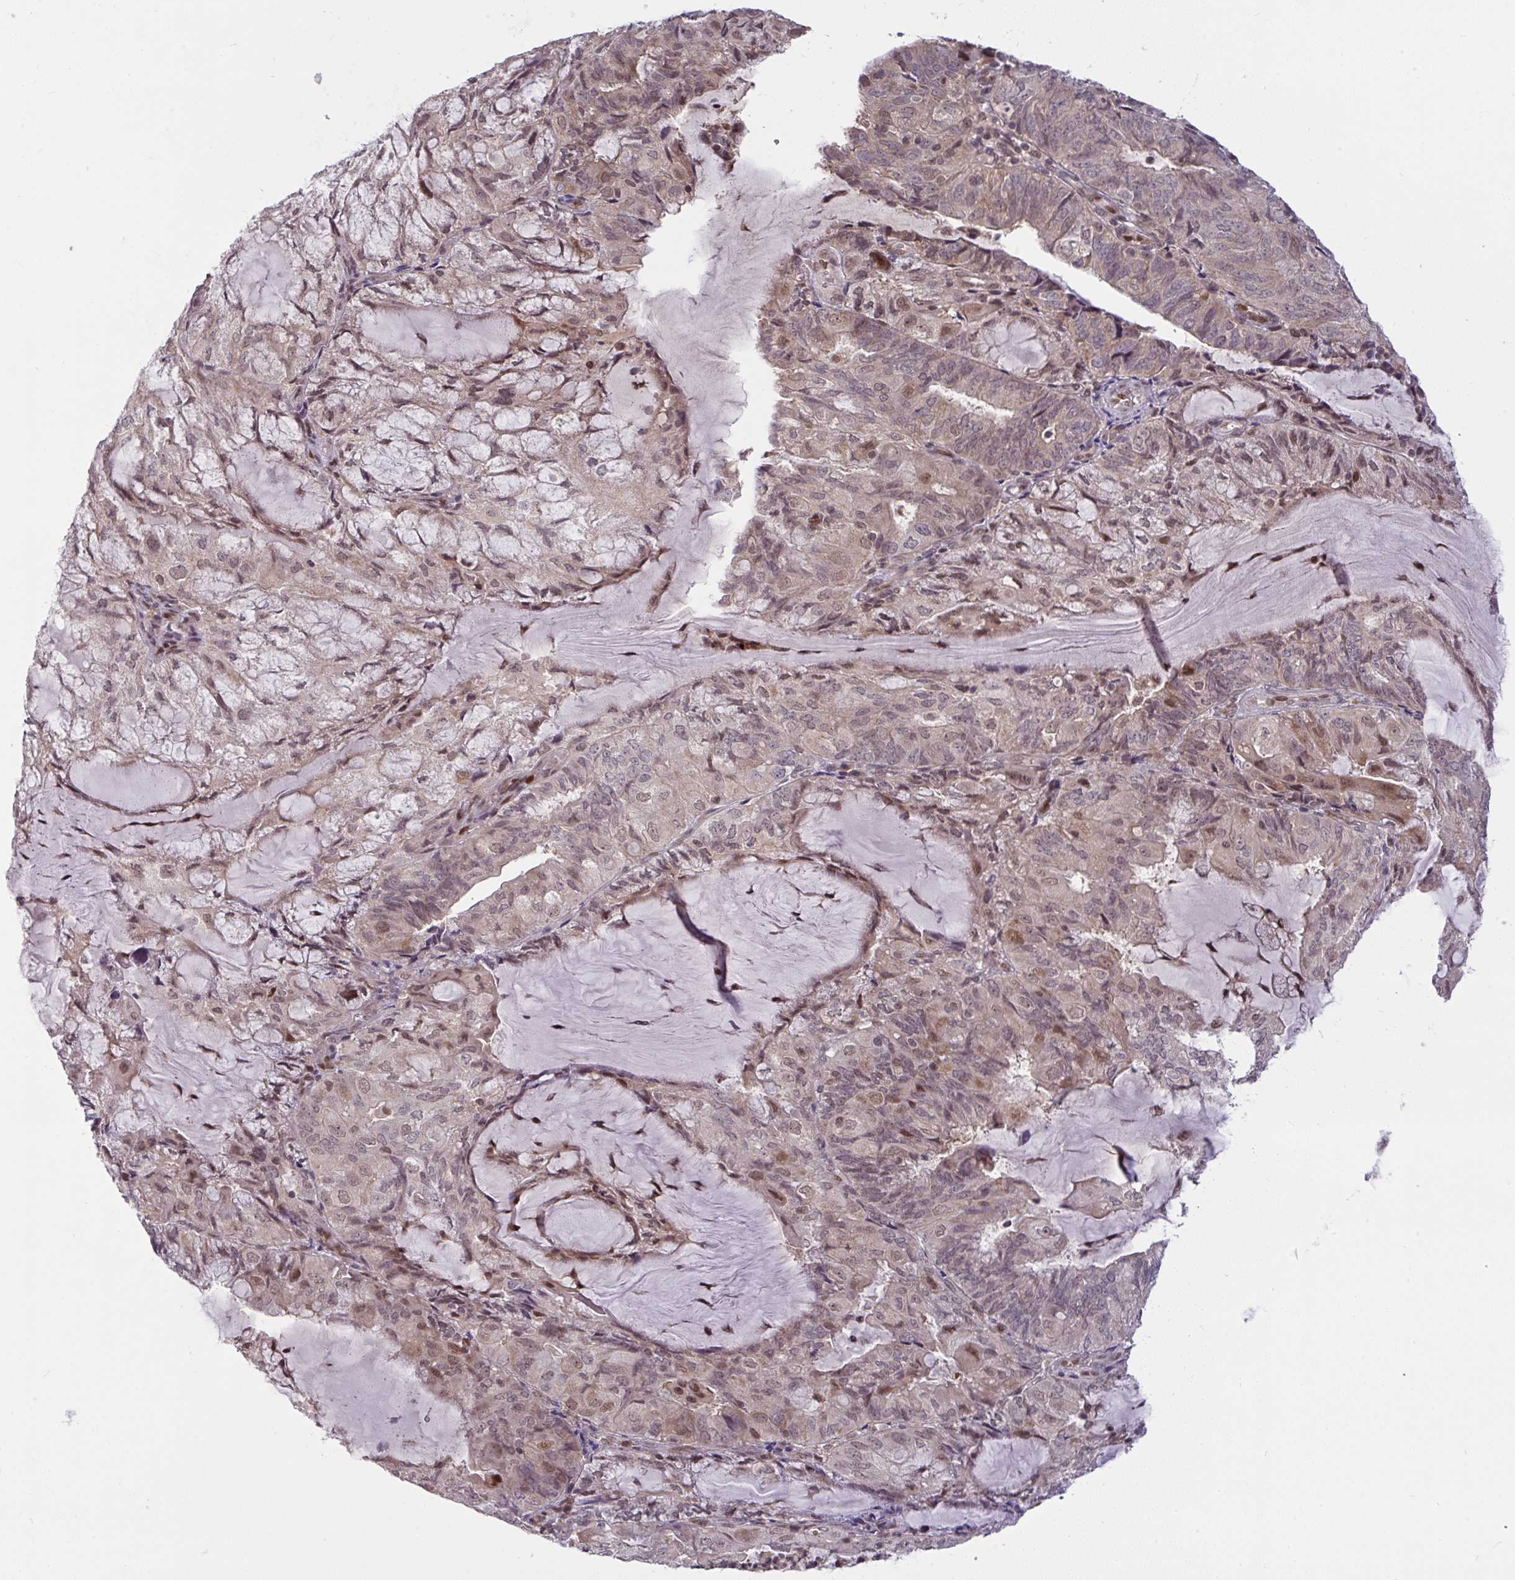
{"staining": {"intensity": "weak", "quantity": ">75%", "location": "cytoplasmic/membranous,nuclear"}, "tissue": "endometrial cancer", "cell_type": "Tumor cells", "image_type": "cancer", "snomed": [{"axis": "morphology", "description": "Adenocarcinoma, NOS"}, {"axis": "topography", "description": "Endometrium"}], "caption": "Protein analysis of endometrial cancer tissue displays weak cytoplasmic/membranous and nuclear expression in approximately >75% of tumor cells. (Stains: DAB (3,3'-diaminobenzidine) in brown, nuclei in blue, Microscopy: brightfield microscopy at high magnification).", "gene": "KLF2", "patient": {"sex": "female", "age": 81}}